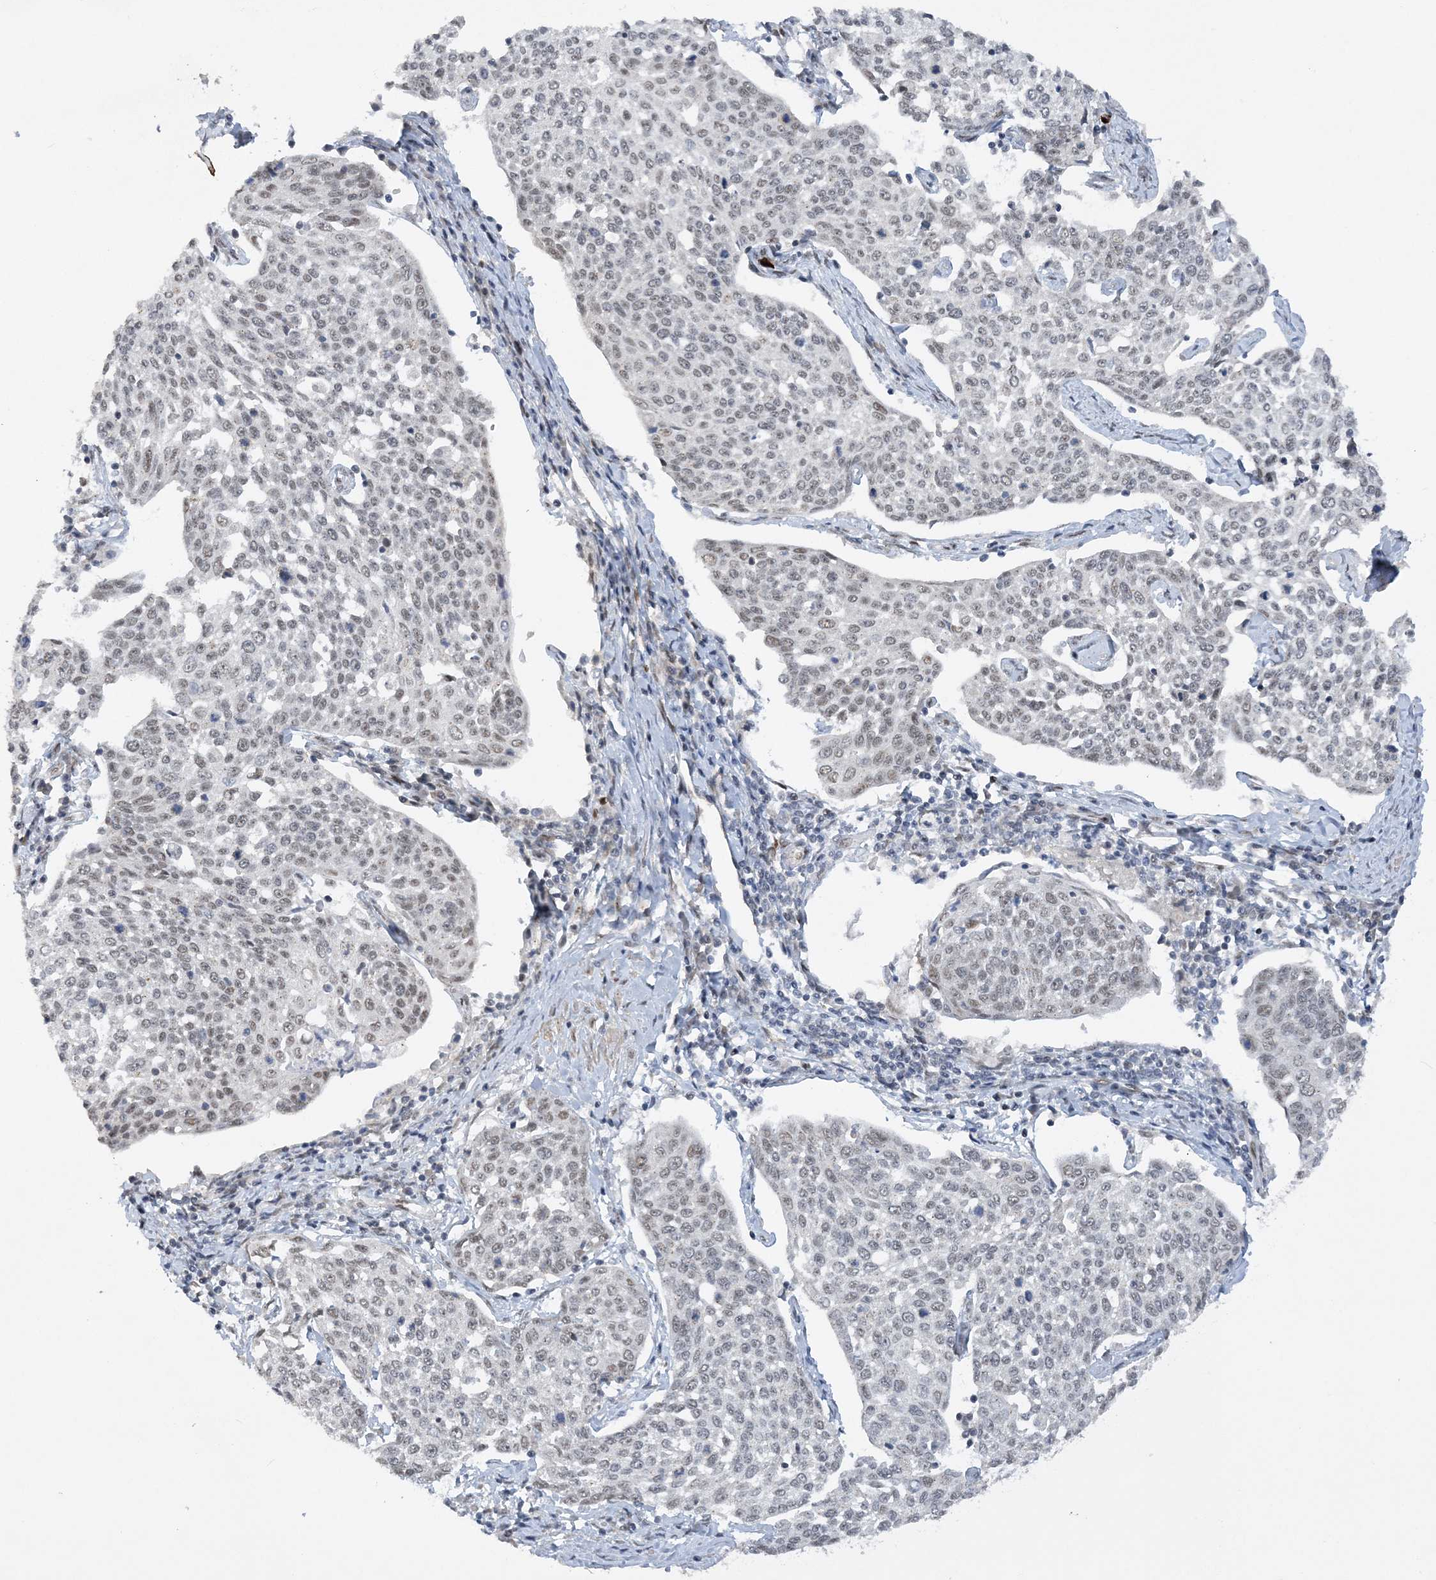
{"staining": {"intensity": "weak", "quantity": "<25%", "location": "nuclear"}, "tissue": "cervical cancer", "cell_type": "Tumor cells", "image_type": "cancer", "snomed": [{"axis": "morphology", "description": "Squamous cell carcinoma, NOS"}, {"axis": "topography", "description": "Cervix"}], "caption": "A high-resolution histopathology image shows immunohistochemistry (IHC) staining of cervical squamous cell carcinoma, which displays no significant positivity in tumor cells.", "gene": "WAC", "patient": {"sex": "female", "age": 34}}